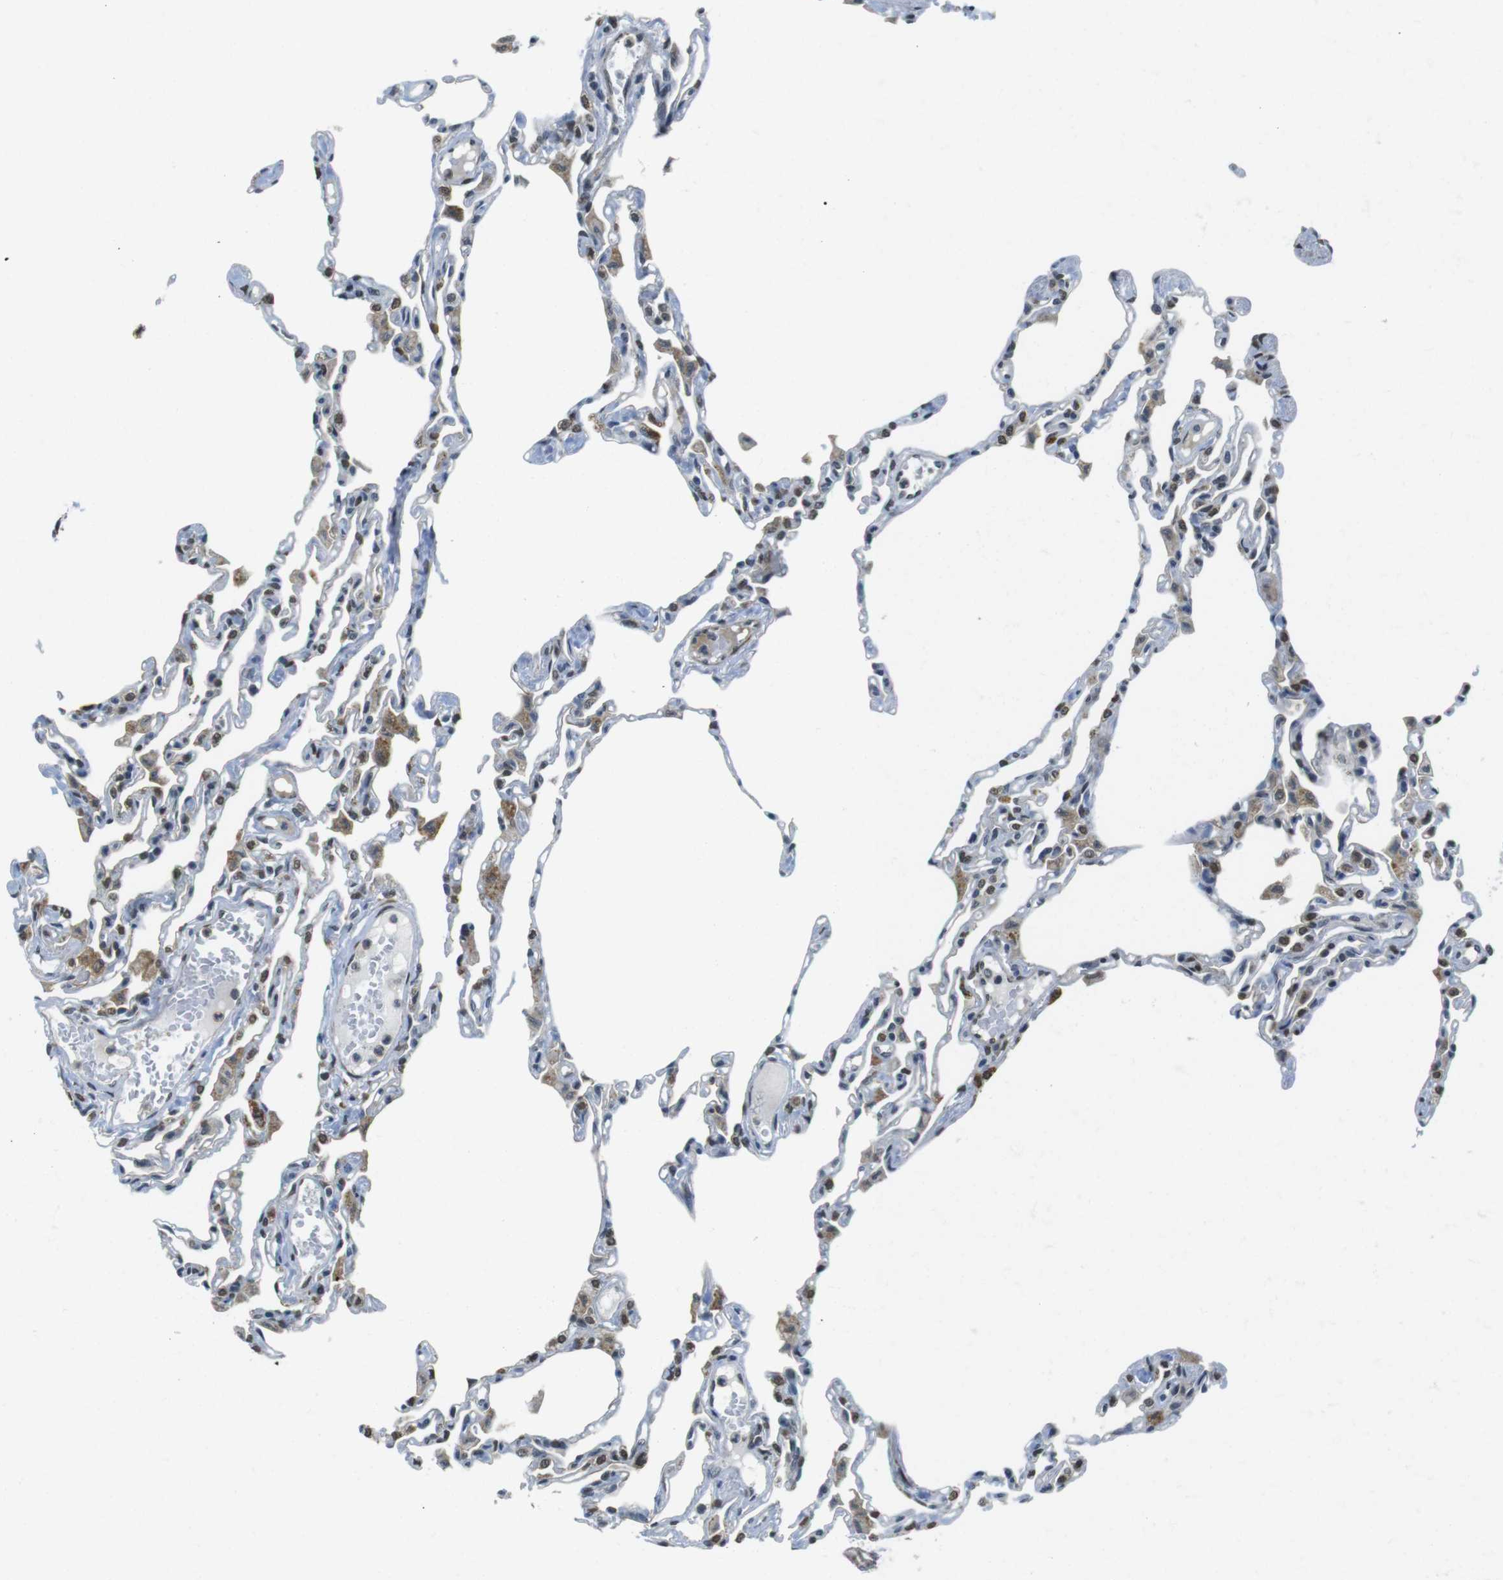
{"staining": {"intensity": "moderate", "quantity": "<25%", "location": "nuclear"}, "tissue": "lung", "cell_type": "Alveolar cells", "image_type": "normal", "snomed": [{"axis": "morphology", "description": "Normal tissue, NOS"}, {"axis": "topography", "description": "Lung"}], "caption": "Lung stained with DAB (3,3'-diaminobenzidine) immunohistochemistry (IHC) reveals low levels of moderate nuclear positivity in about <25% of alveolar cells. The protein of interest is shown in brown color, while the nuclei are stained blue.", "gene": "USP7", "patient": {"sex": "female", "age": 49}}